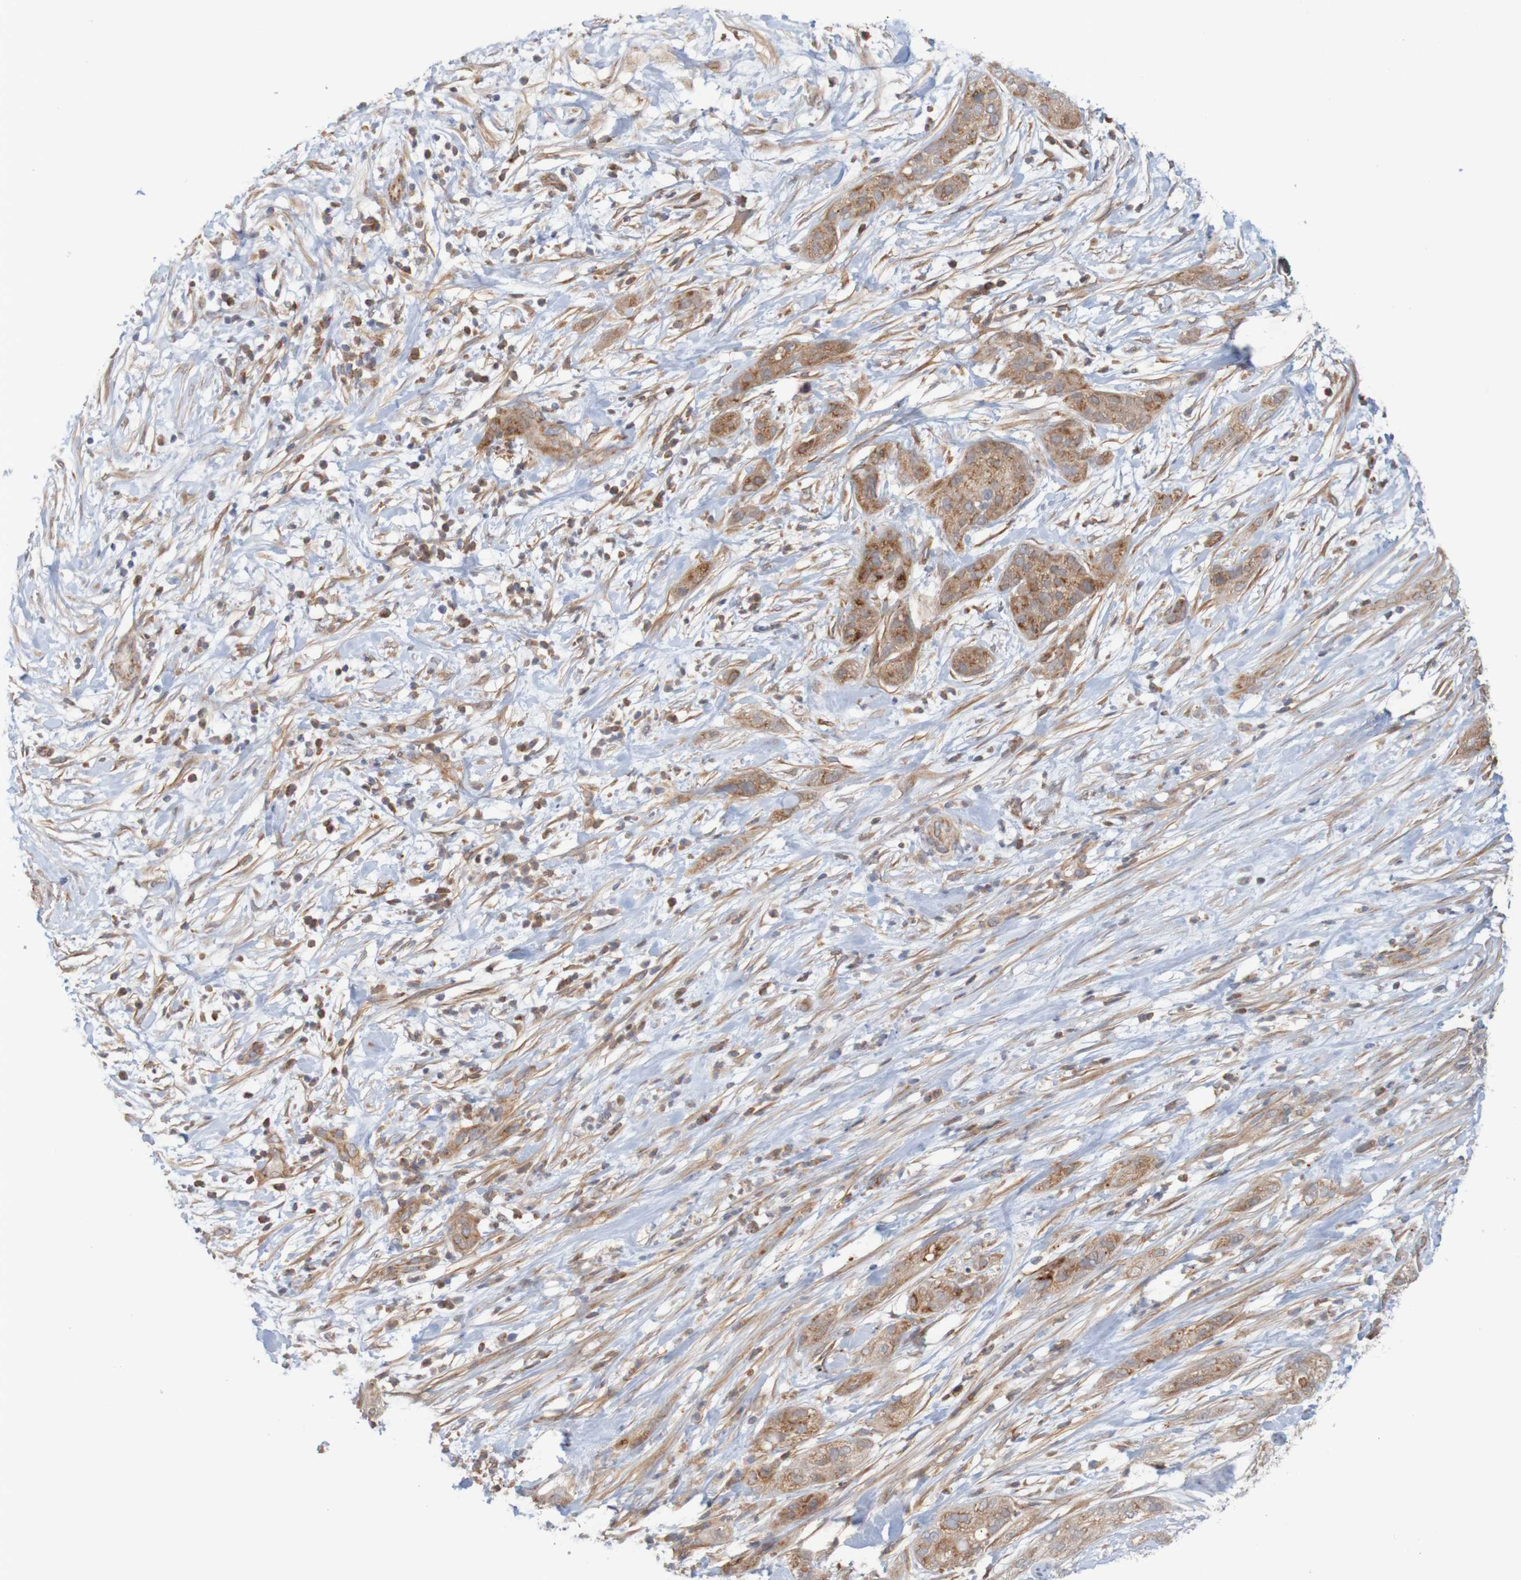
{"staining": {"intensity": "moderate", "quantity": ">75%", "location": "cytoplasmic/membranous"}, "tissue": "pancreatic cancer", "cell_type": "Tumor cells", "image_type": "cancer", "snomed": [{"axis": "morphology", "description": "Adenocarcinoma, NOS"}, {"axis": "topography", "description": "Pancreas"}], "caption": "Immunohistochemistry staining of pancreatic adenocarcinoma, which displays medium levels of moderate cytoplasmic/membranous positivity in approximately >75% of tumor cells indicating moderate cytoplasmic/membranous protein staining. The staining was performed using DAB (3,3'-diaminobenzidine) (brown) for protein detection and nuclei were counterstained in hematoxylin (blue).", "gene": "NAV2", "patient": {"sex": "female", "age": 78}}